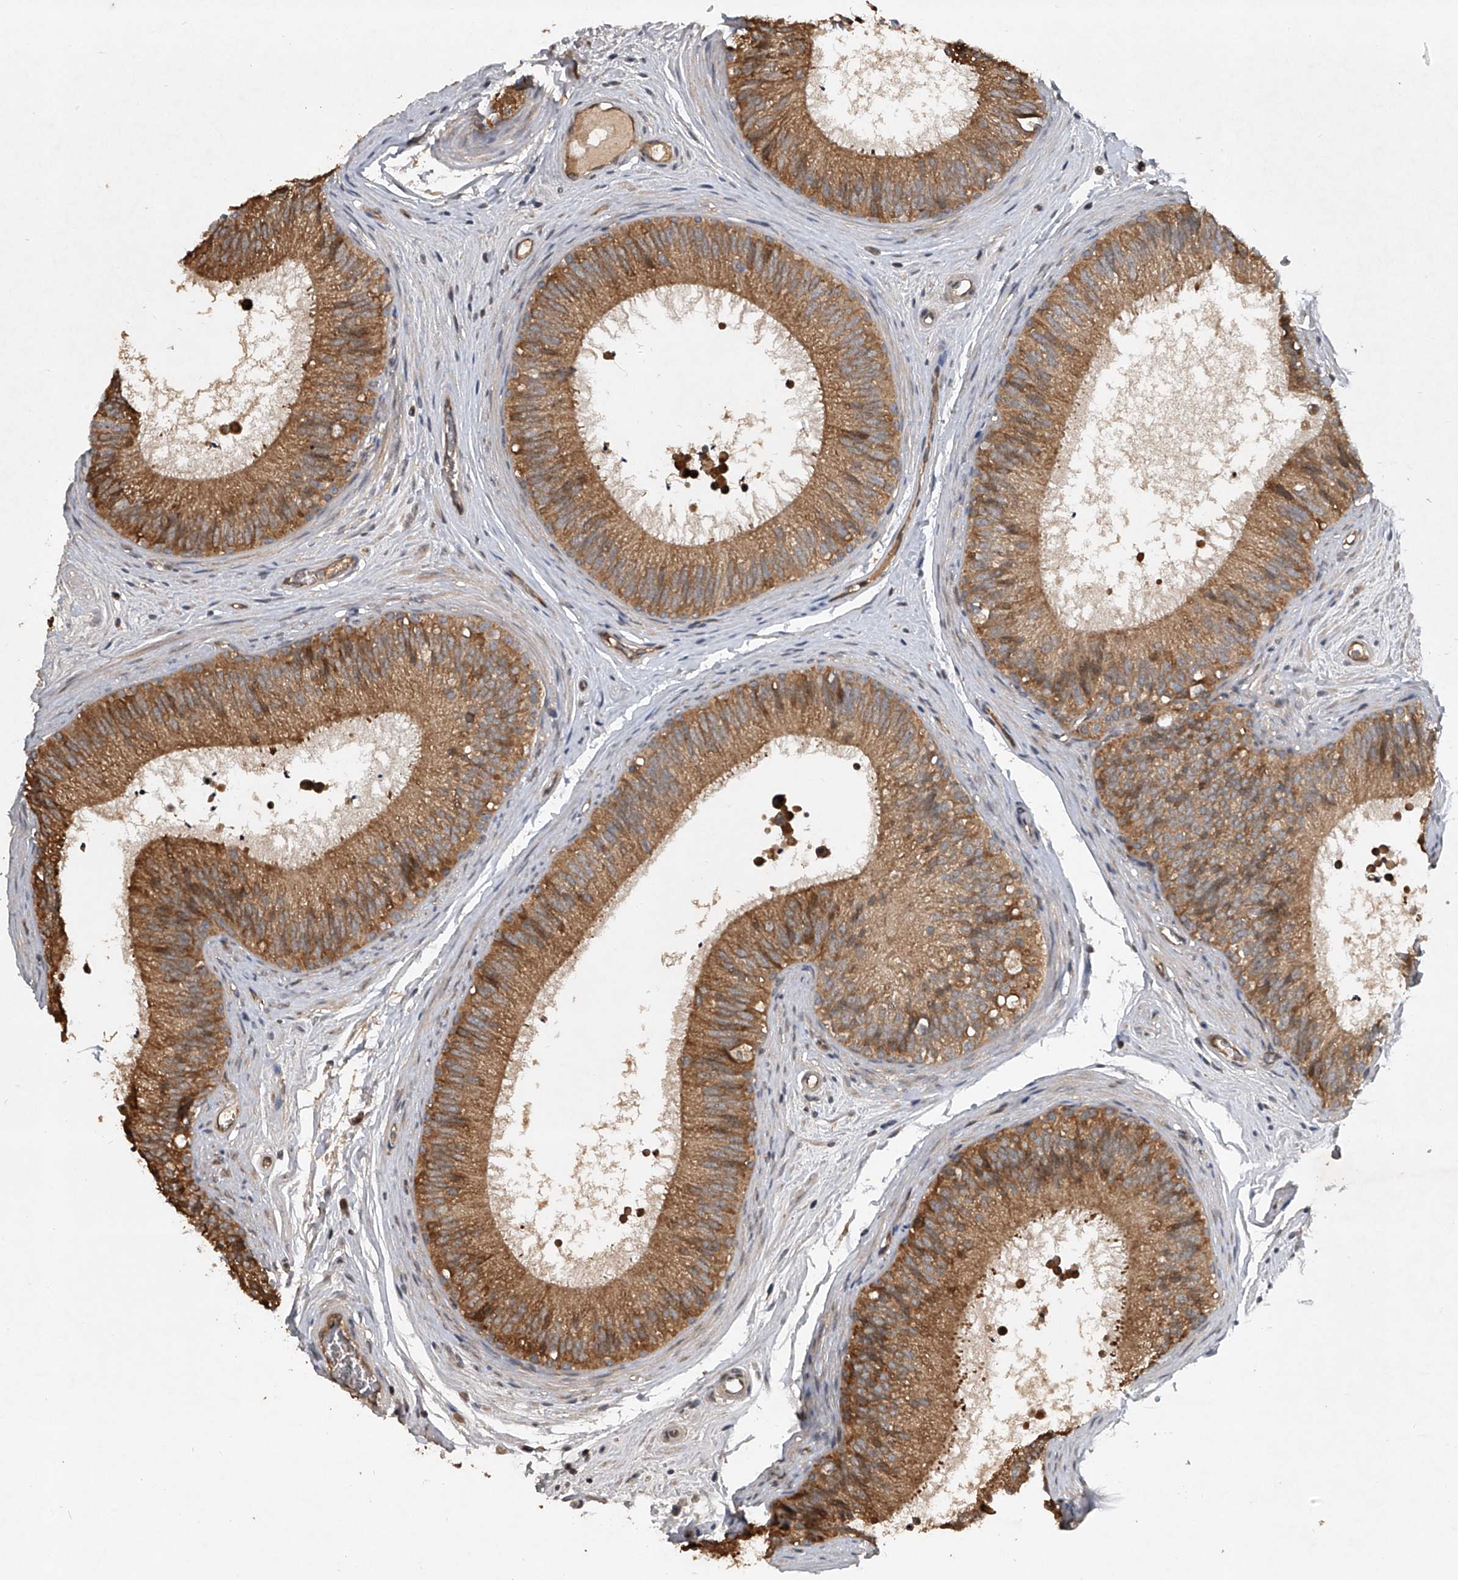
{"staining": {"intensity": "moderate", "quantity": ">75%", "location": "cytoplasmic/membranous"}, "tissue": "epididymis", "cell_type": "Glandular cells", "image_type": "normal", "snomed": [{"axis": "morphology", "description": "Normal tissue, NOS"}, {"axis": "topography", "description": "Epididymis"}], "caption": "Human epididymis stained with a brown dye displays moderate cytoplasmic/membranous positive expression in about >75% of glandular cells.", "gene": "NFS1", "patient": {"sex": "male", "age": 29}}